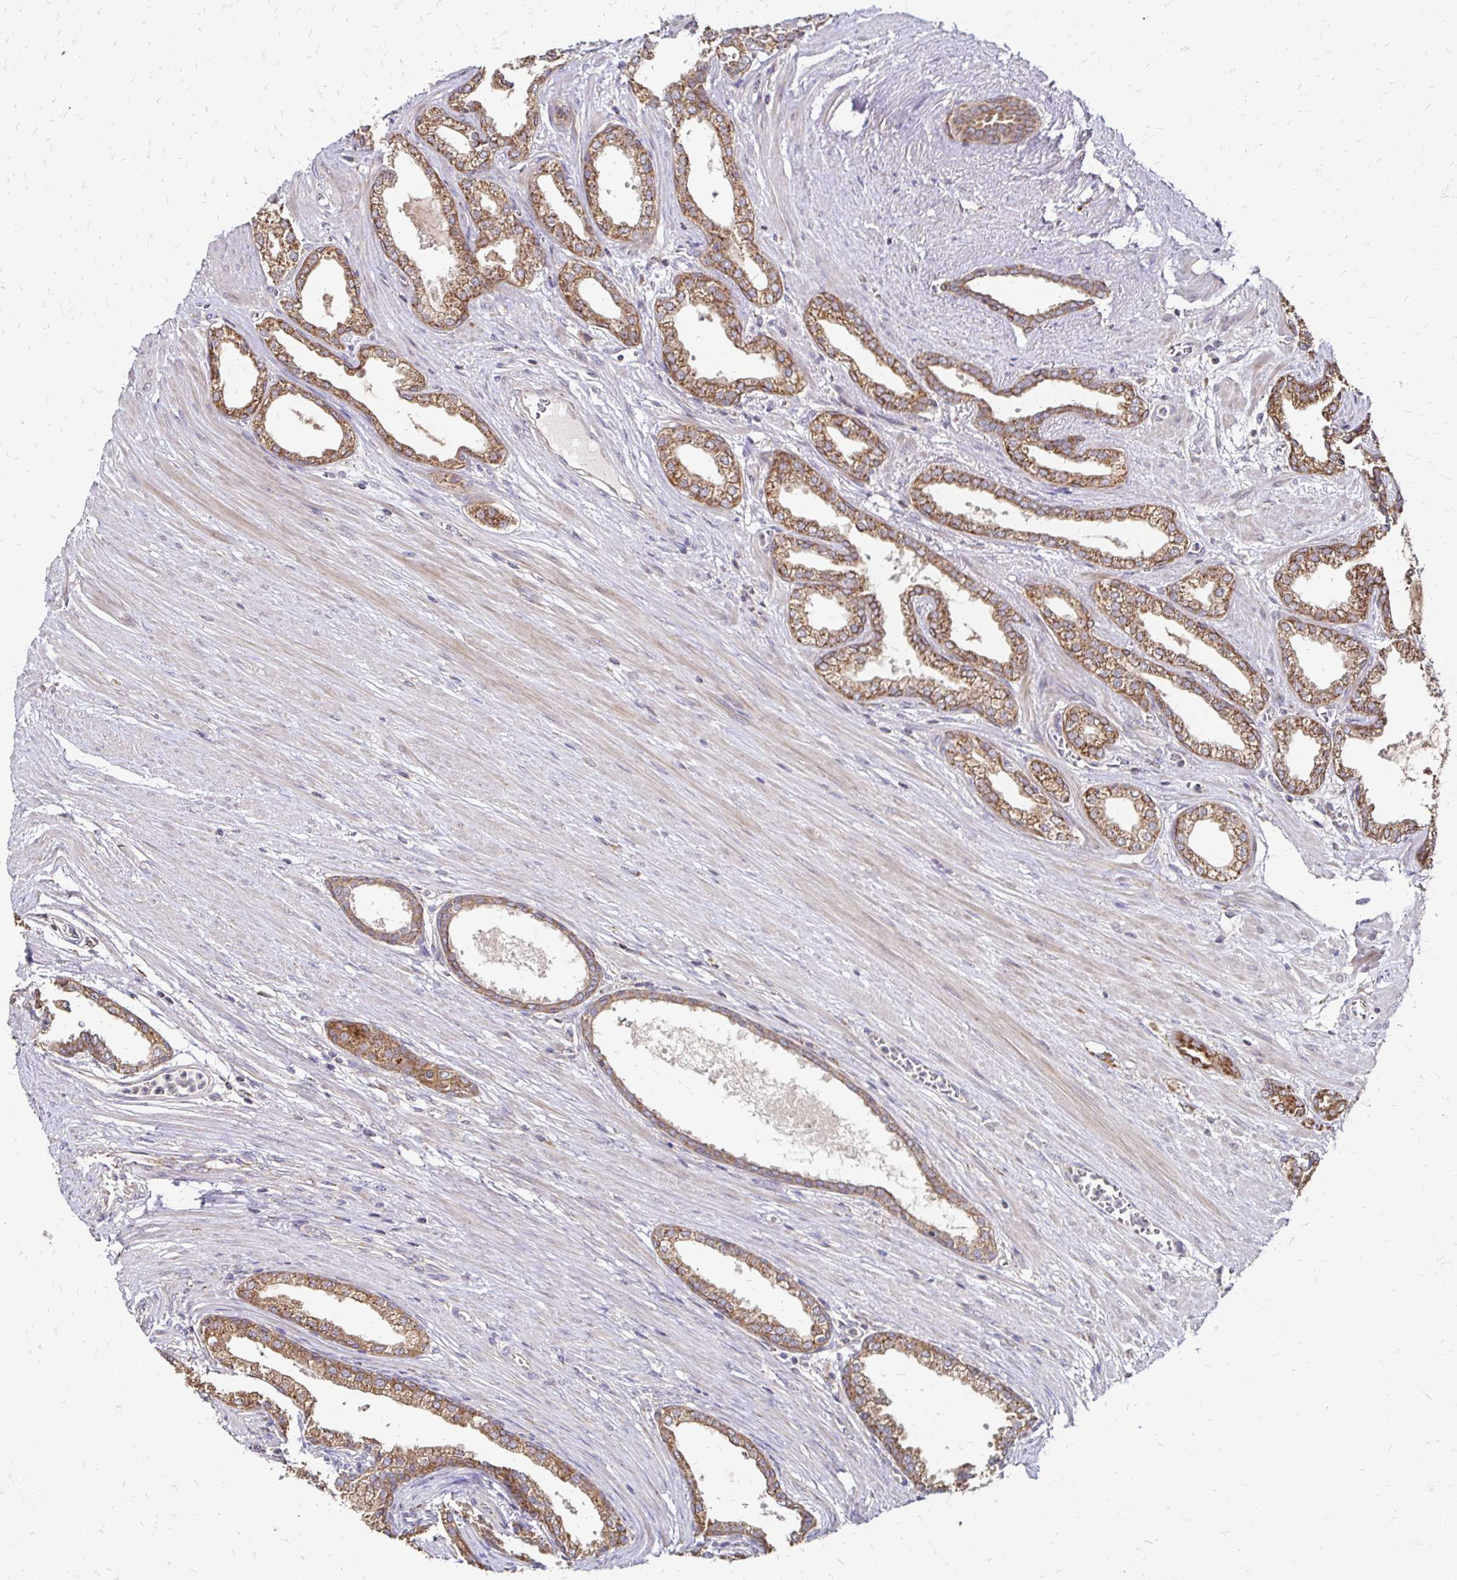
{"staining": {"intensity": "moderate", "quantity": ">75%", "location": "cytoplasmic/membranous"}, "tissue": "prostate cancer", "cell_type": "Tumor cells", "image_type": "cancer", "snomed": [{"axis": "morphology", "description": "Adenocarcinoma, High grade"}, {"axis": "topography", "description": "Prostate"}], "caption": "Brown immunohistochemical staining in prostate cancer (high-grade adenocarcinoma) displays moderate cytoplasmic/membranous positivity in about >75% of tumor cells. (DAB = brown stain, brightfield microscopy at high magnification).", "gene": "ZW10", "patient": {"sex": "male", "age": 60}}